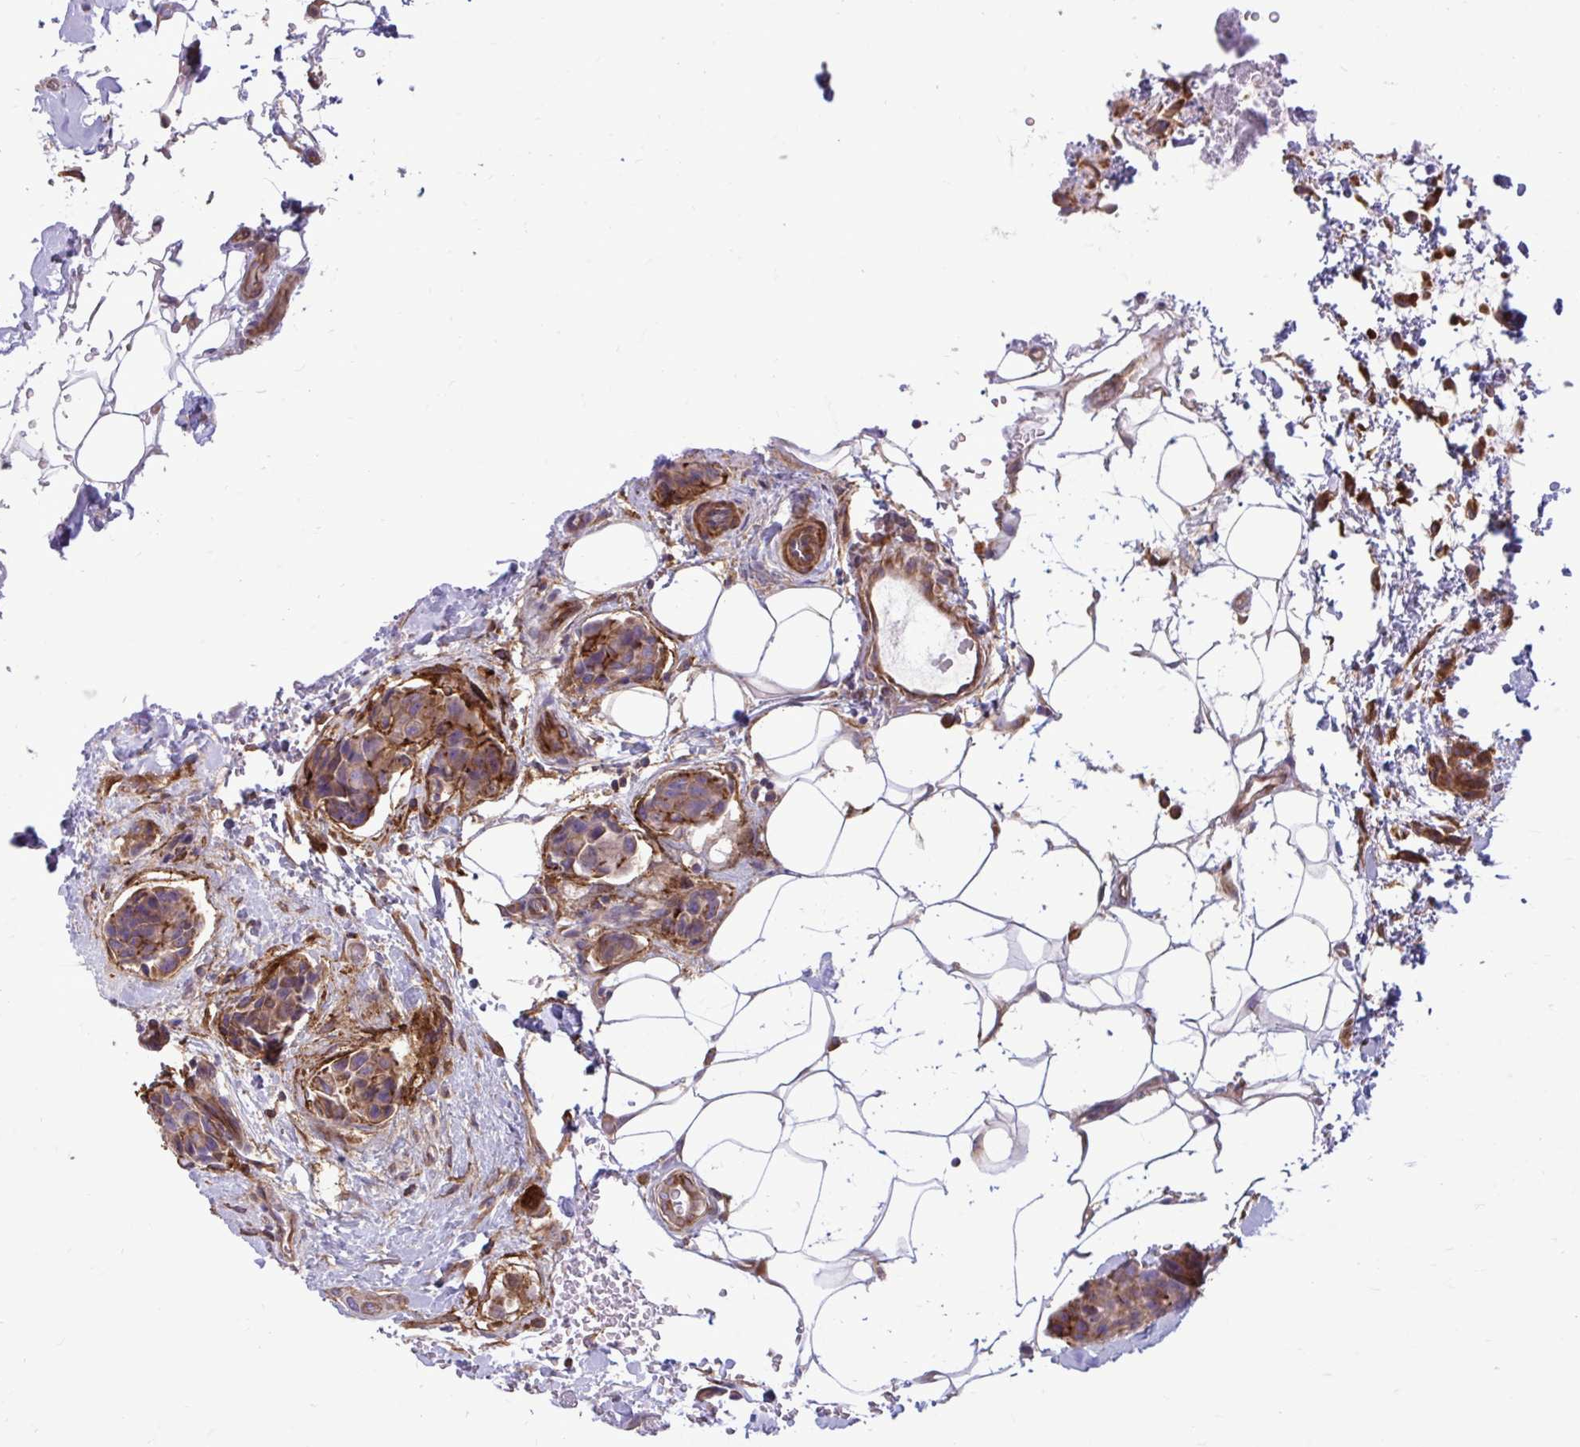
{"staining": {"intensity": "weak", "quantity": ">75%", "location": "cytoplasmic/membranous"}, "tissue": "breast cancer", "cell_type": "Tumor cells", "image_type": "cancer", "snomed": [{"axis": "morphology", "description": "Duct carcinoma"}, {"axis": "topography", "description": "Breast"}, {"axis": "topography", "description": "Lymph node"}], "caption": "Breast infiltrating ductal carcinoma stained with a brown dye reveals weak cytoplasmic/membranous positive expression in about >75% of tumor cells.", "gene": "FAP", "patient": {"sex": "female", "age": 80}}